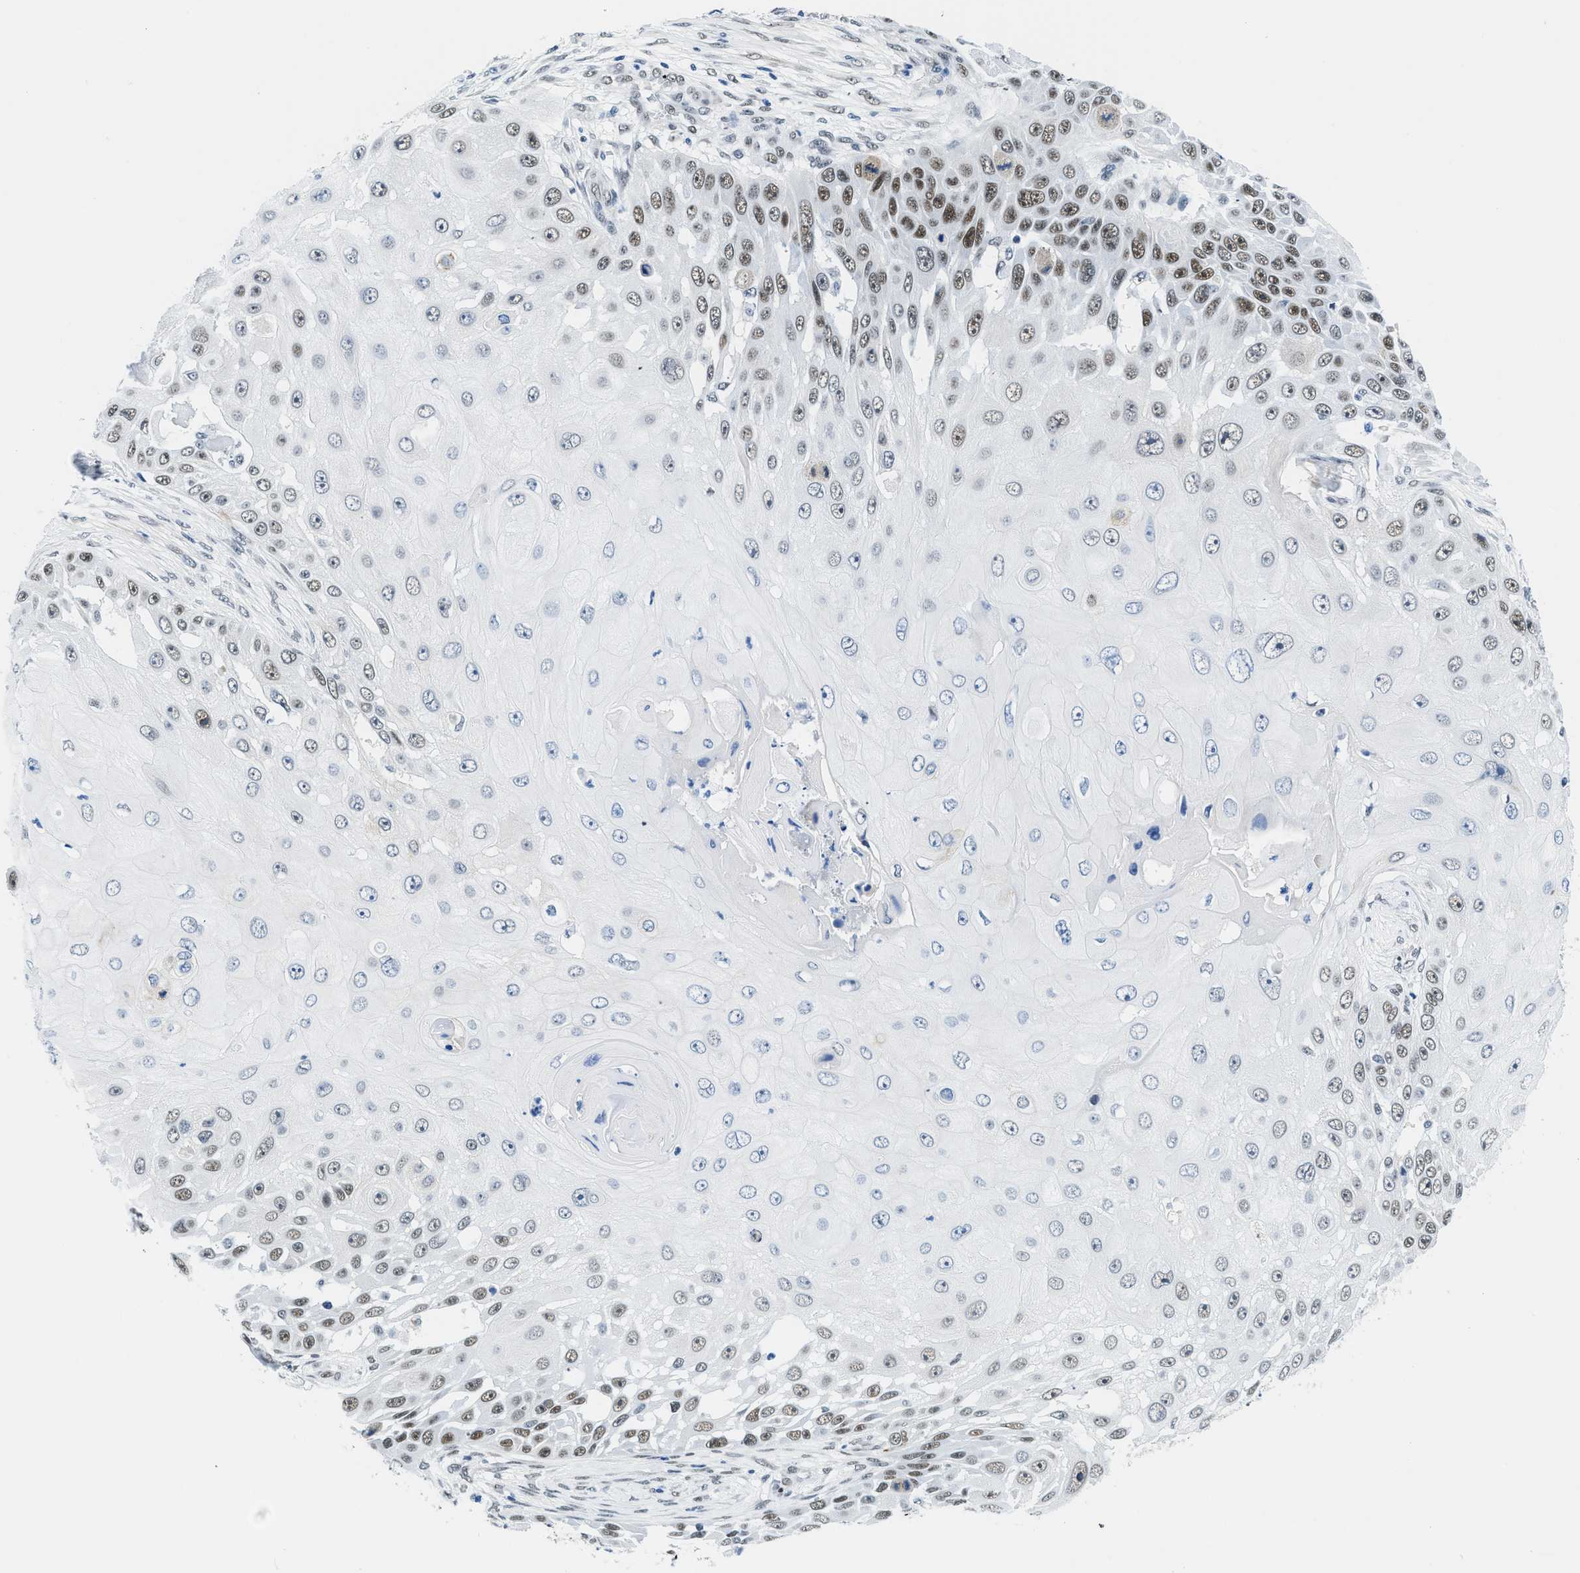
{"staining": {"intensity": "moderate", "quantity": "<25%", "location": "nuclear"}, "tissue": "skin cancer", "cell_type": "Tumor cells", "image_type": "cancer", "snomed": [{"axis": "morphology", "description": "Squamous cell carcinoma, NOS"}, {"axis": "topography", "description": "Skin"}], "caption": "Skin squamous cell carcinoma tissue demonstrates moderate nuclear staining in about <25% of tumor cells (Stains: DAB in brown, nuclei in blue, Microscopy: brightfield microscopy at high magnification).", "gene": "SMARCAD1", "patient": {"sex": "female", "age": 44}}